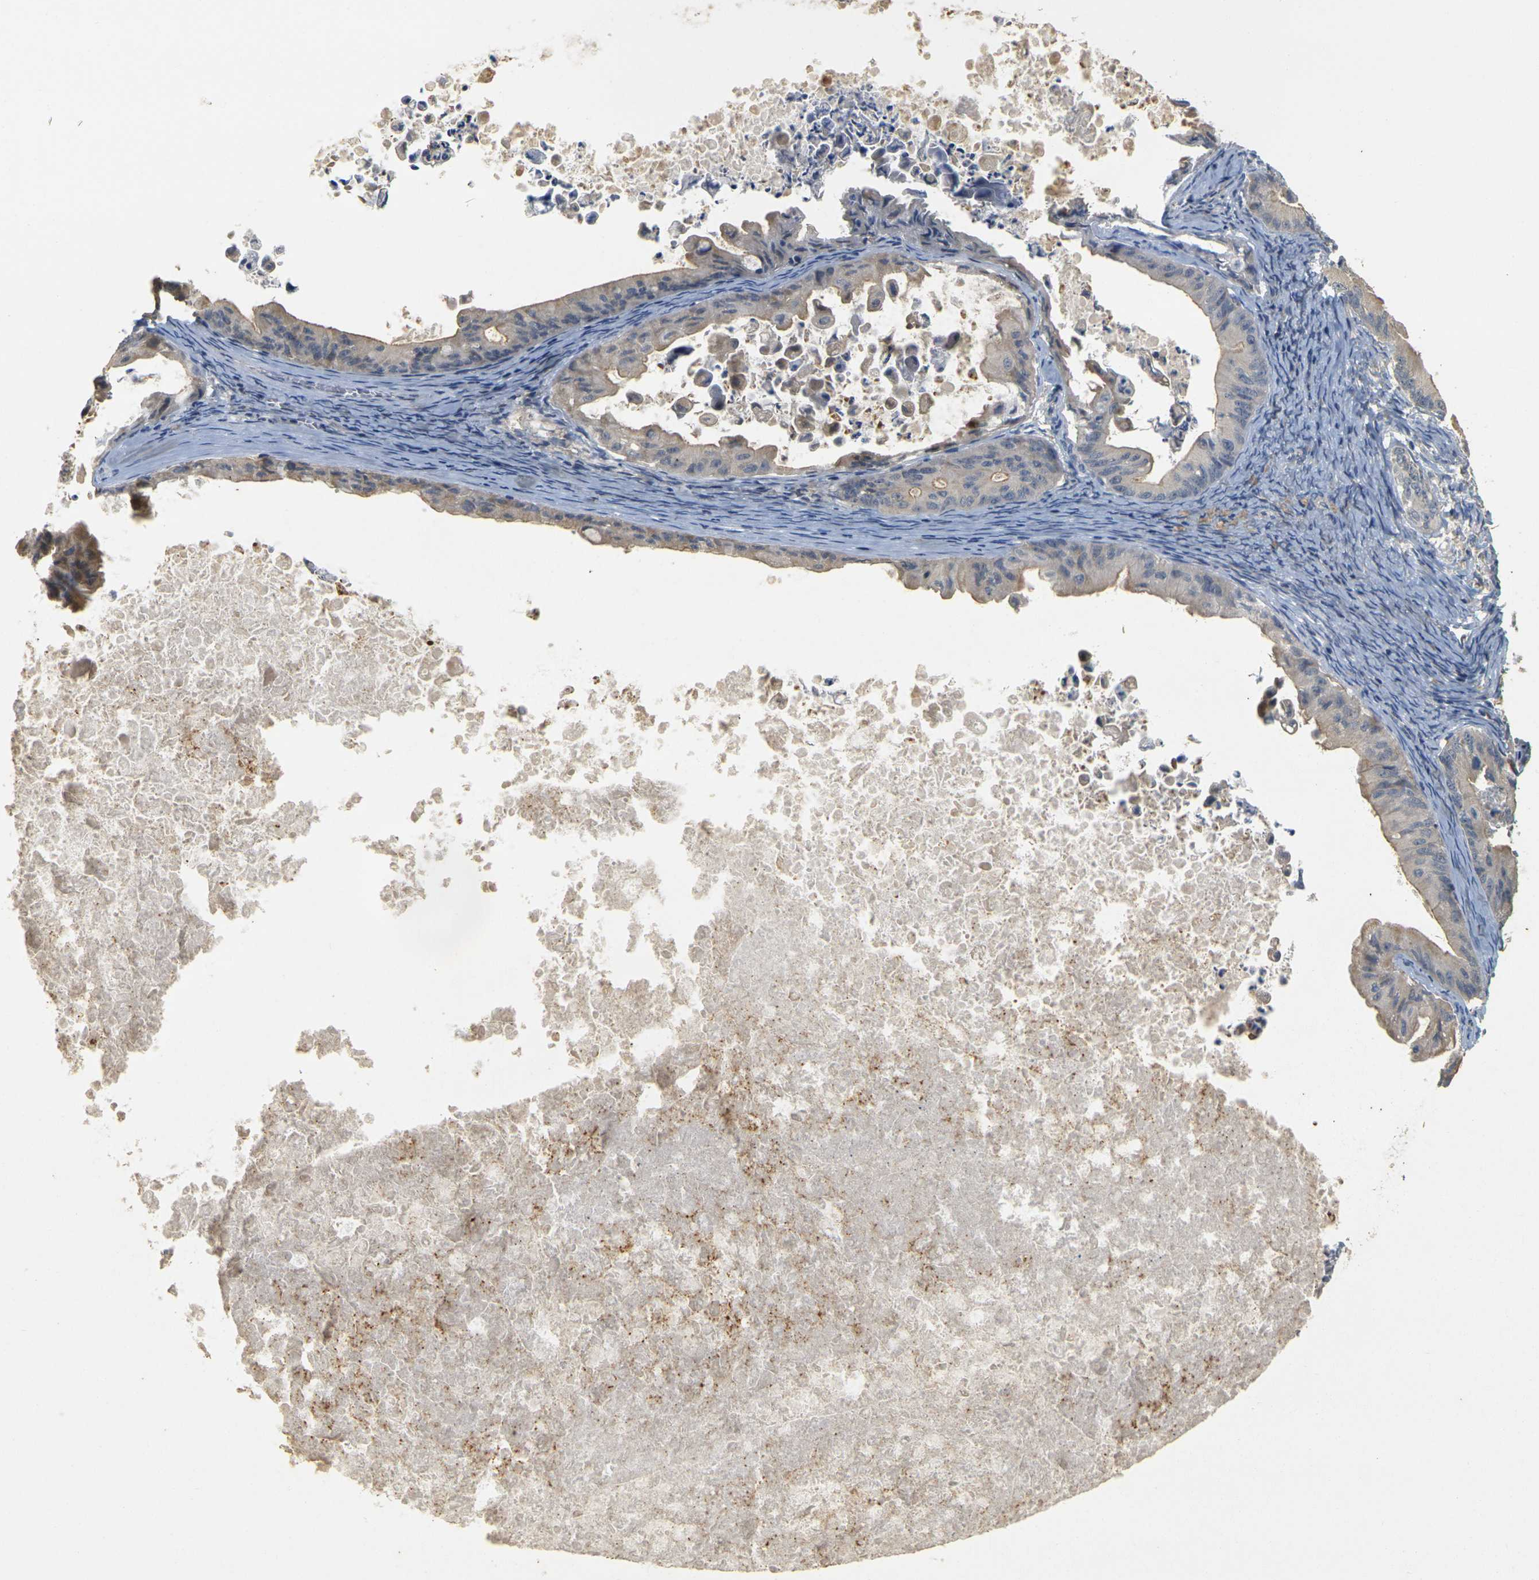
{"staining": {"intensity": "weak", "quantity": "25%-75%", "location": "cytoplasmic/membranous"}, "tissue": "ovarian cancer", "cell_type": "Tumor cells", "image_type": "cancer", "snomed": [{"axis": "morphology", "description": "Cystadenocarcinoma, mucinous, NOS"}, {"axis": "topography", "description": "Ovary"}], "caption": "DAB (3,3'-diaminobenzidine) immunohistochemical staining of mucinous cystadenocarcinoma (ovarian) demonstrates weak cytoplasmic/membranous protein expression in about 25%-75% of tumor cells.", "gene": "GDAP1", "patient": {"sex": "female", "age": 37}}